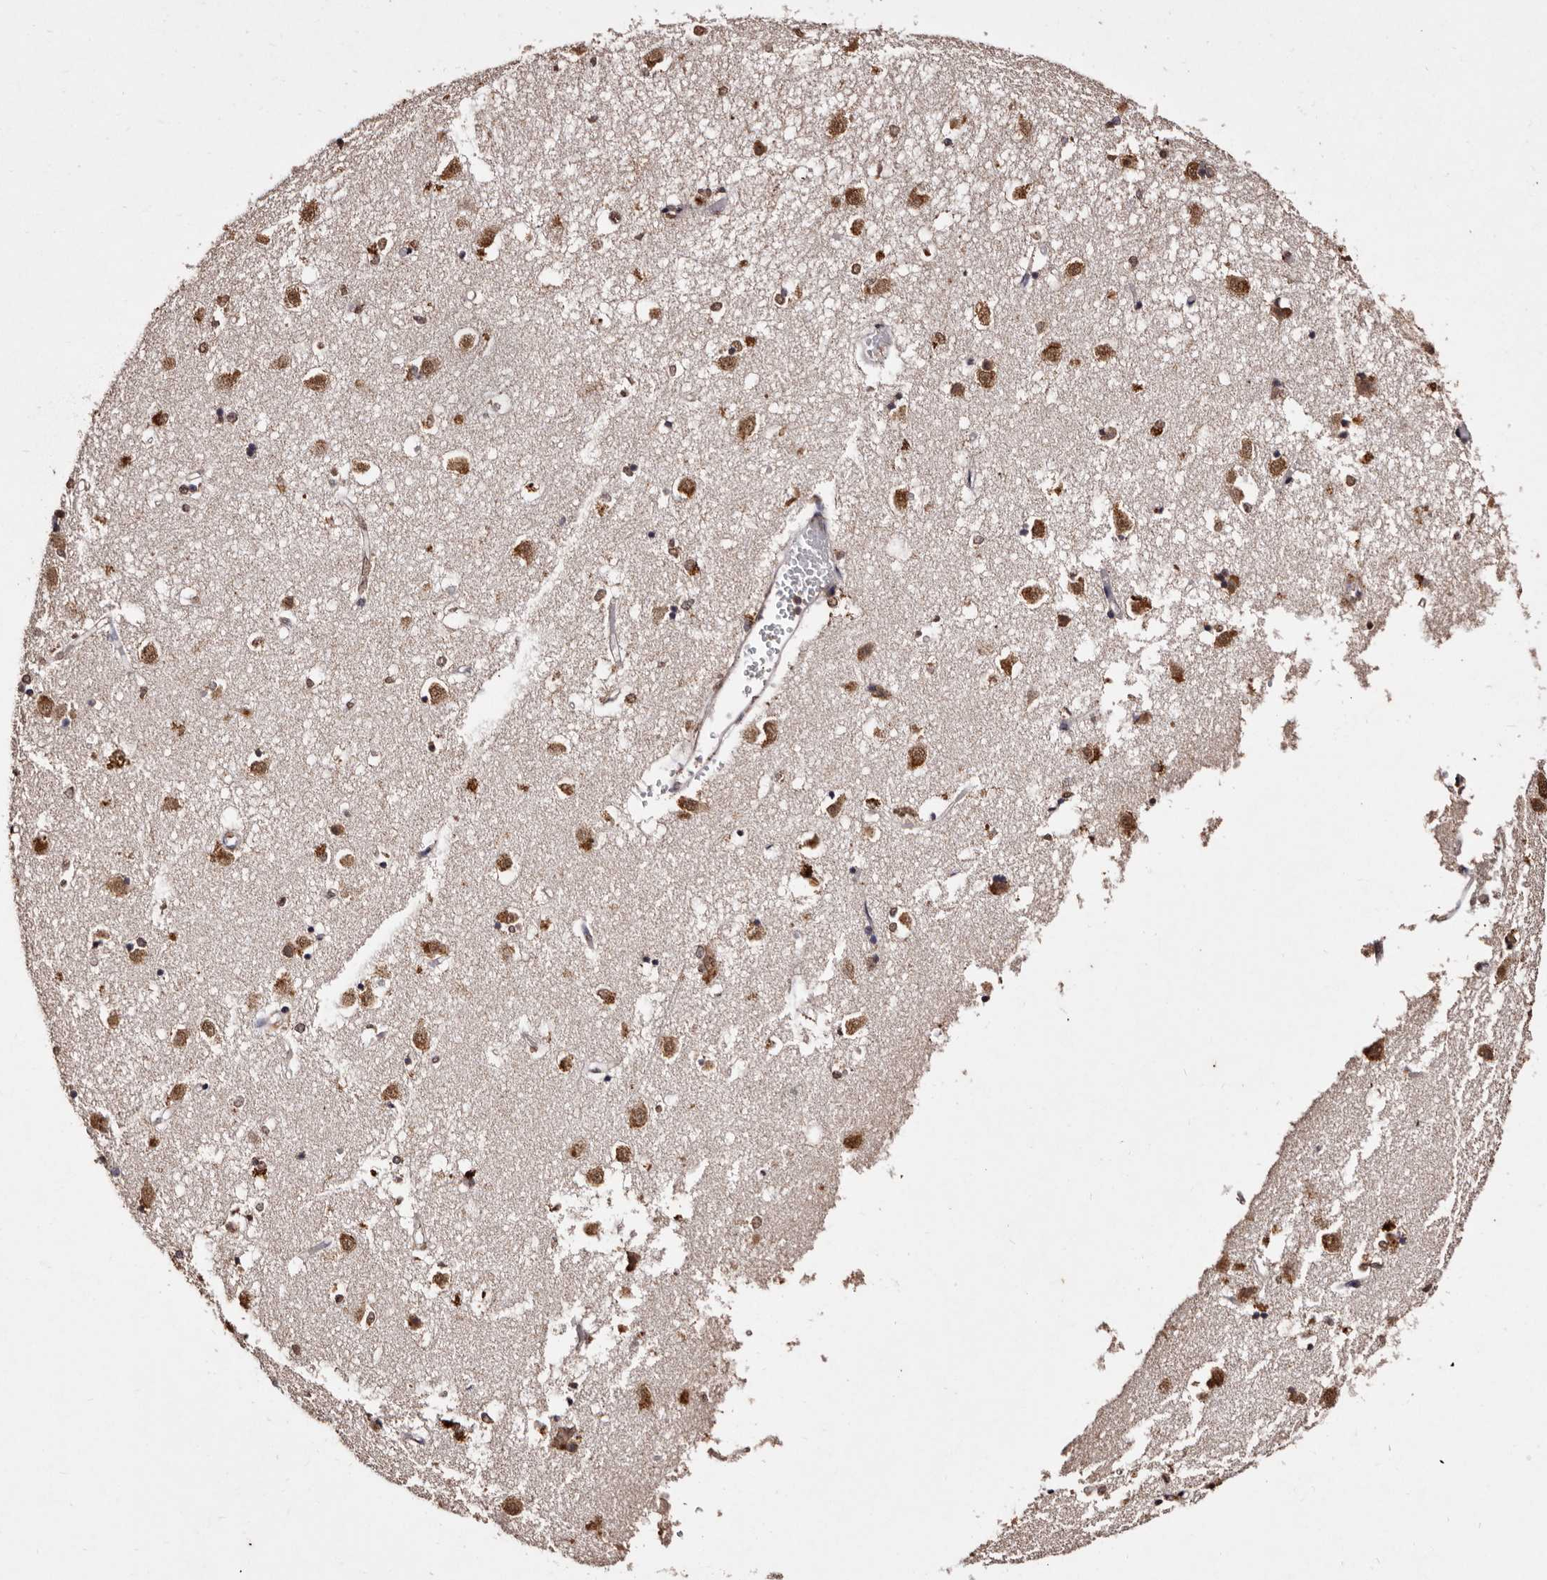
{"staining": {"intensity": "moderate", "quantity": "<25%", "location": "nuclear"}, "tissue": "caudate", "cell_type": "Glial cells", "image_type": "normal", "snomed": [{"axis": "morphology", "description": "Normal tissue, NOS"}, {"axis": "topography", "description": "Lateral ventricle wall"}], "caption": "A brown stain labels moderate nuclear expression of a protein in glial cells of benign human caudate.", "gene": "ERBB4", "patient": {"sex": "male", "age": 45}}